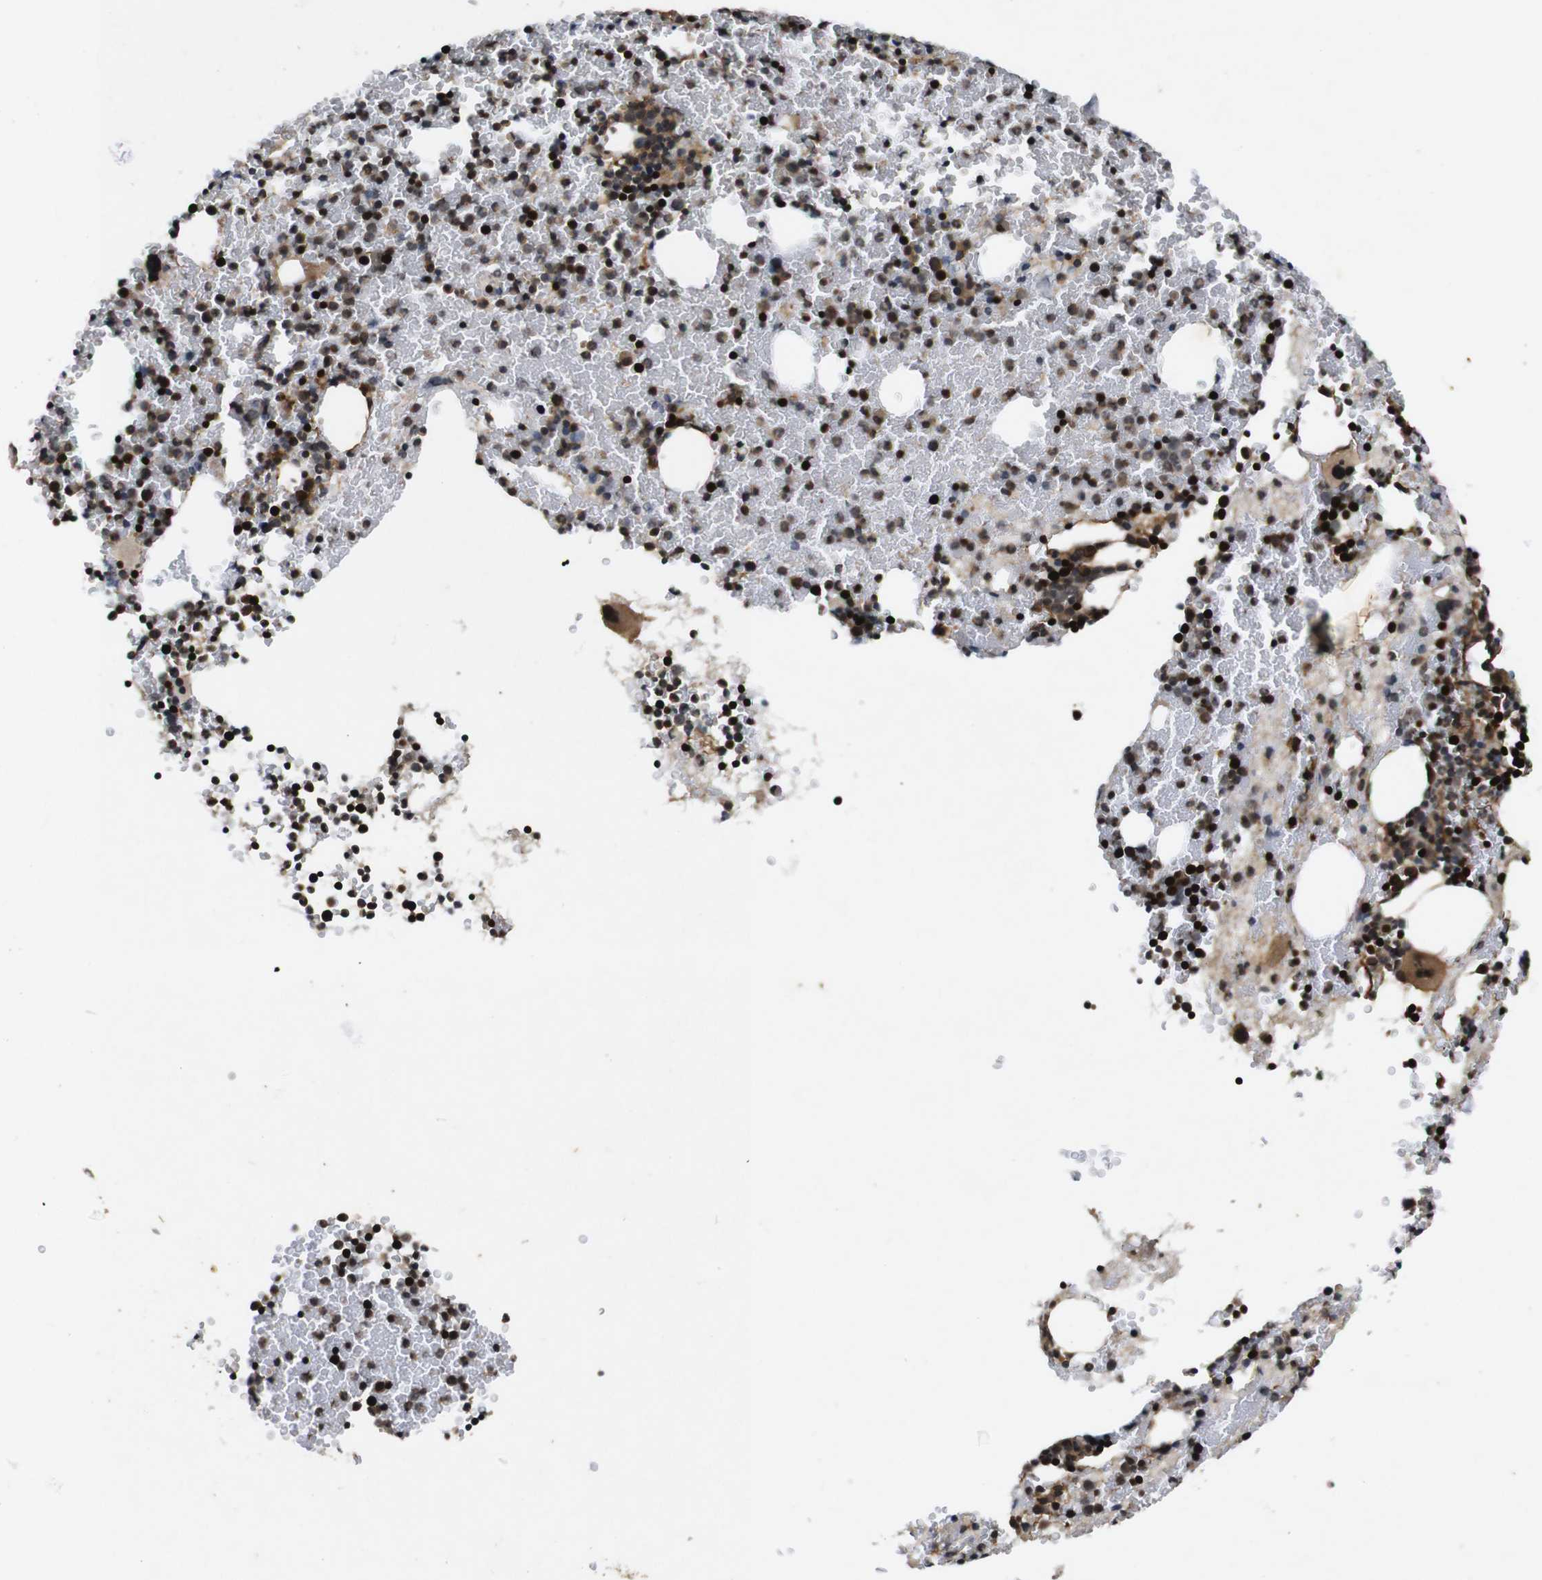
{"staining": {"intensity": "strong", "quantity": ">75%", "location": "nuclear"}, "tissue": "bone marrow", "cell_type": "Hematopoietic cells", "image_type": "normal", "snomed": [{"axis": "morphology", "description": "Normal tissue, NOS"}, {"axis": "morphology", "description": "Inflammation, NOS"}, {"axis": "topography", "description": "Bone marrow"}], "caption": "A brown stain shows strong nuclear expression of a protein in hematopoietic cells of unremarkable bone marrow. (DAB IHC, brown staining for protein, blue staining for nuclei).", "gene": "RIPK1", "patient": {"sex": "female", "age": 17}}